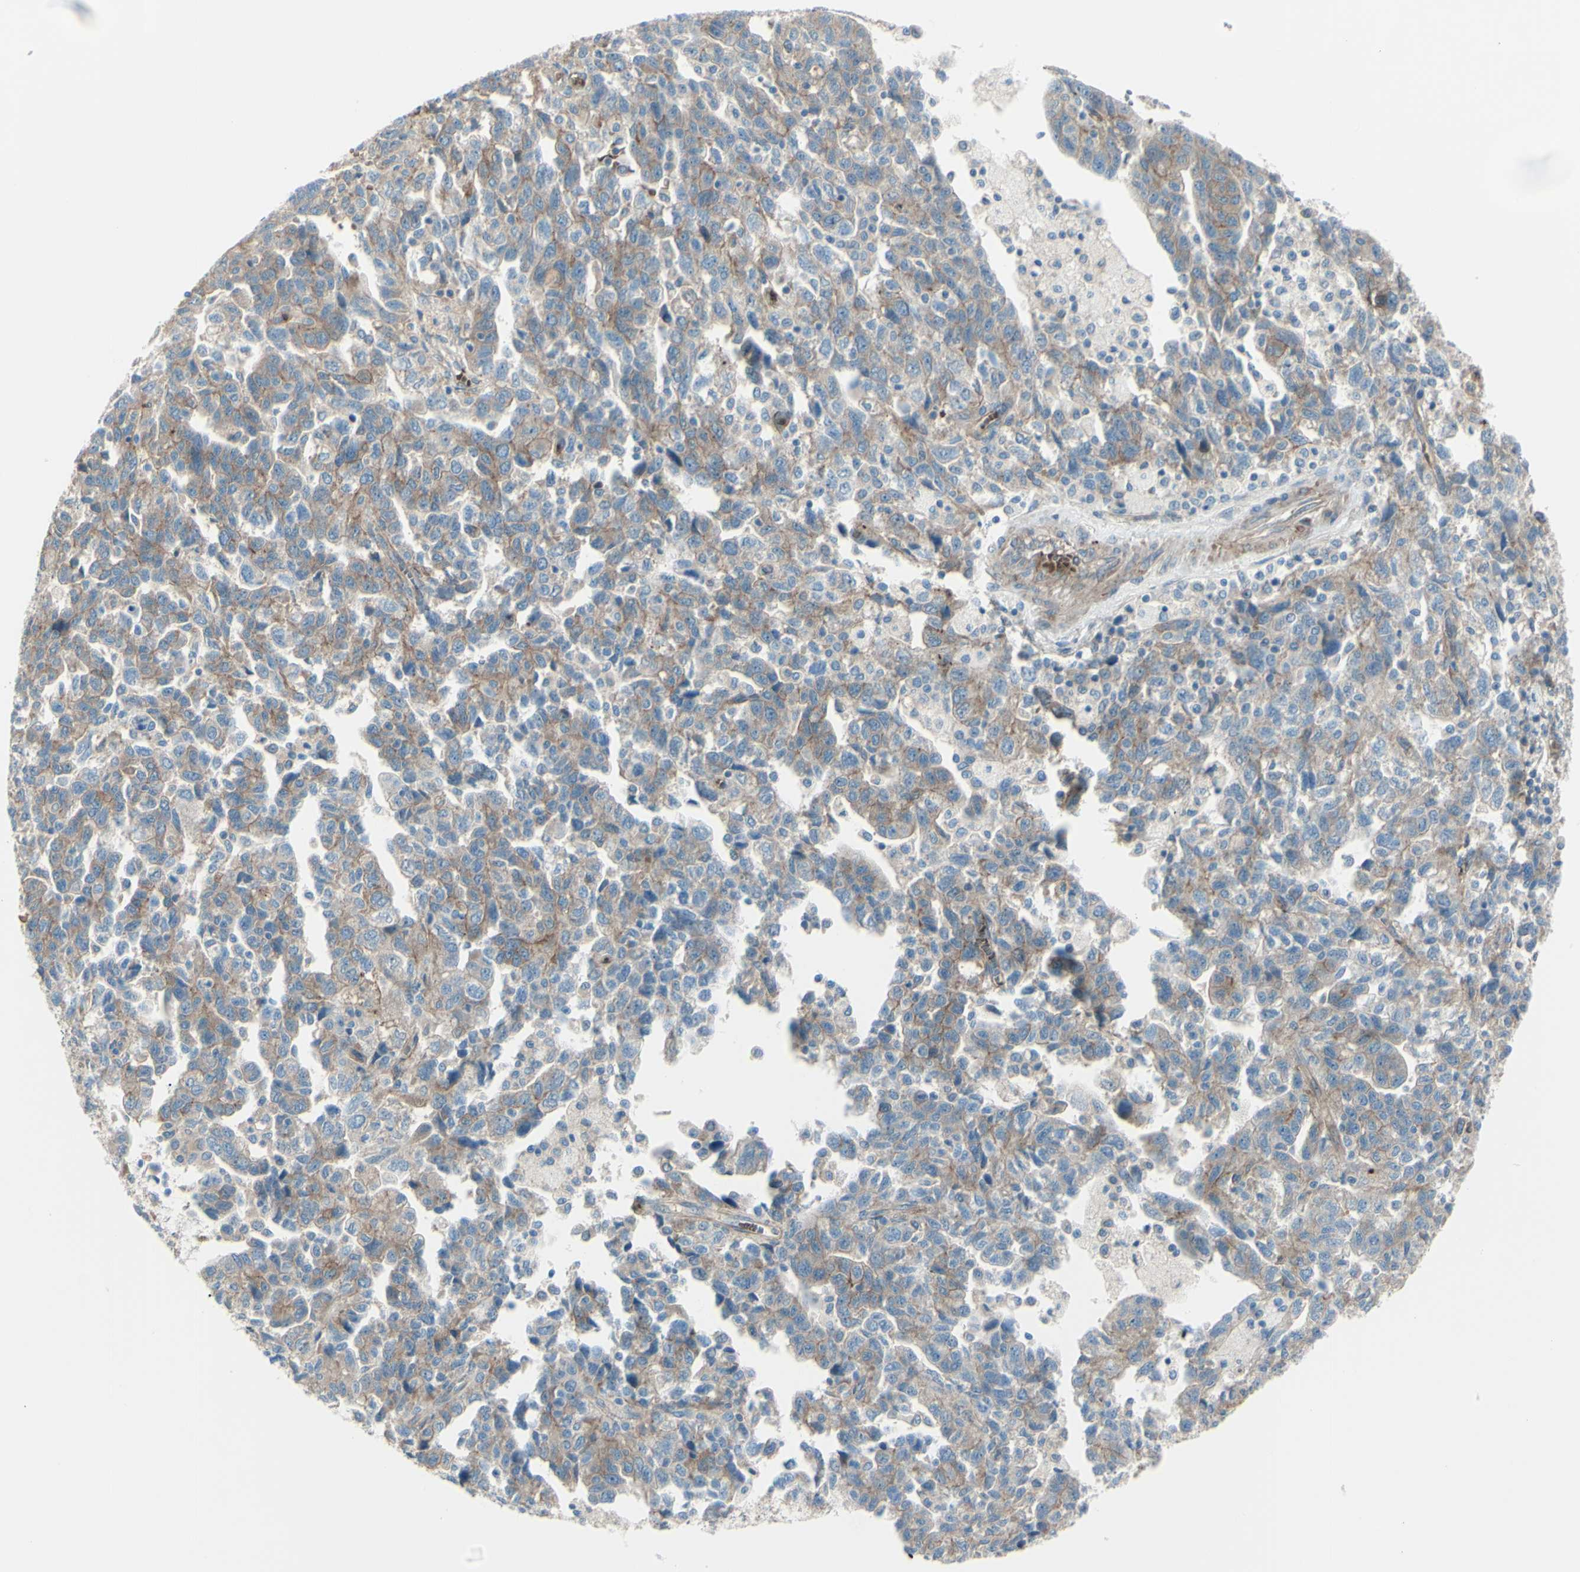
{"staining": {"intensity": "moderate", "quantity": ">75%", "location": "cytoplasmic/membranous"}, "tissue": "ovarian cancer", "cell_type": "Tumor cells", "image_type": "cancer", "snomed": [{"axis": "morphology", "description": "Carcinoma, NOS"}, {"axis": "morphology", "description": "Cystadenocarcinoma, serous, NOS"}, {"axis": "topography", "description": "Ovary"}], "caption": "A histopathology image of ovarian cancer (serous cystadenocarcinoma) stained for a protein shows moderate cytoplasmic/membranous brown staining in tumor cells. The staining was performed using DAB (3,3'-diaminobenzidine) to visualize the protein expression in brown, while the nuclei were stained in blue with hematoxylin (Magnification: 20x).", "gene": "PCDHGA2", "patient": {"sex": "female", "age": 69}}